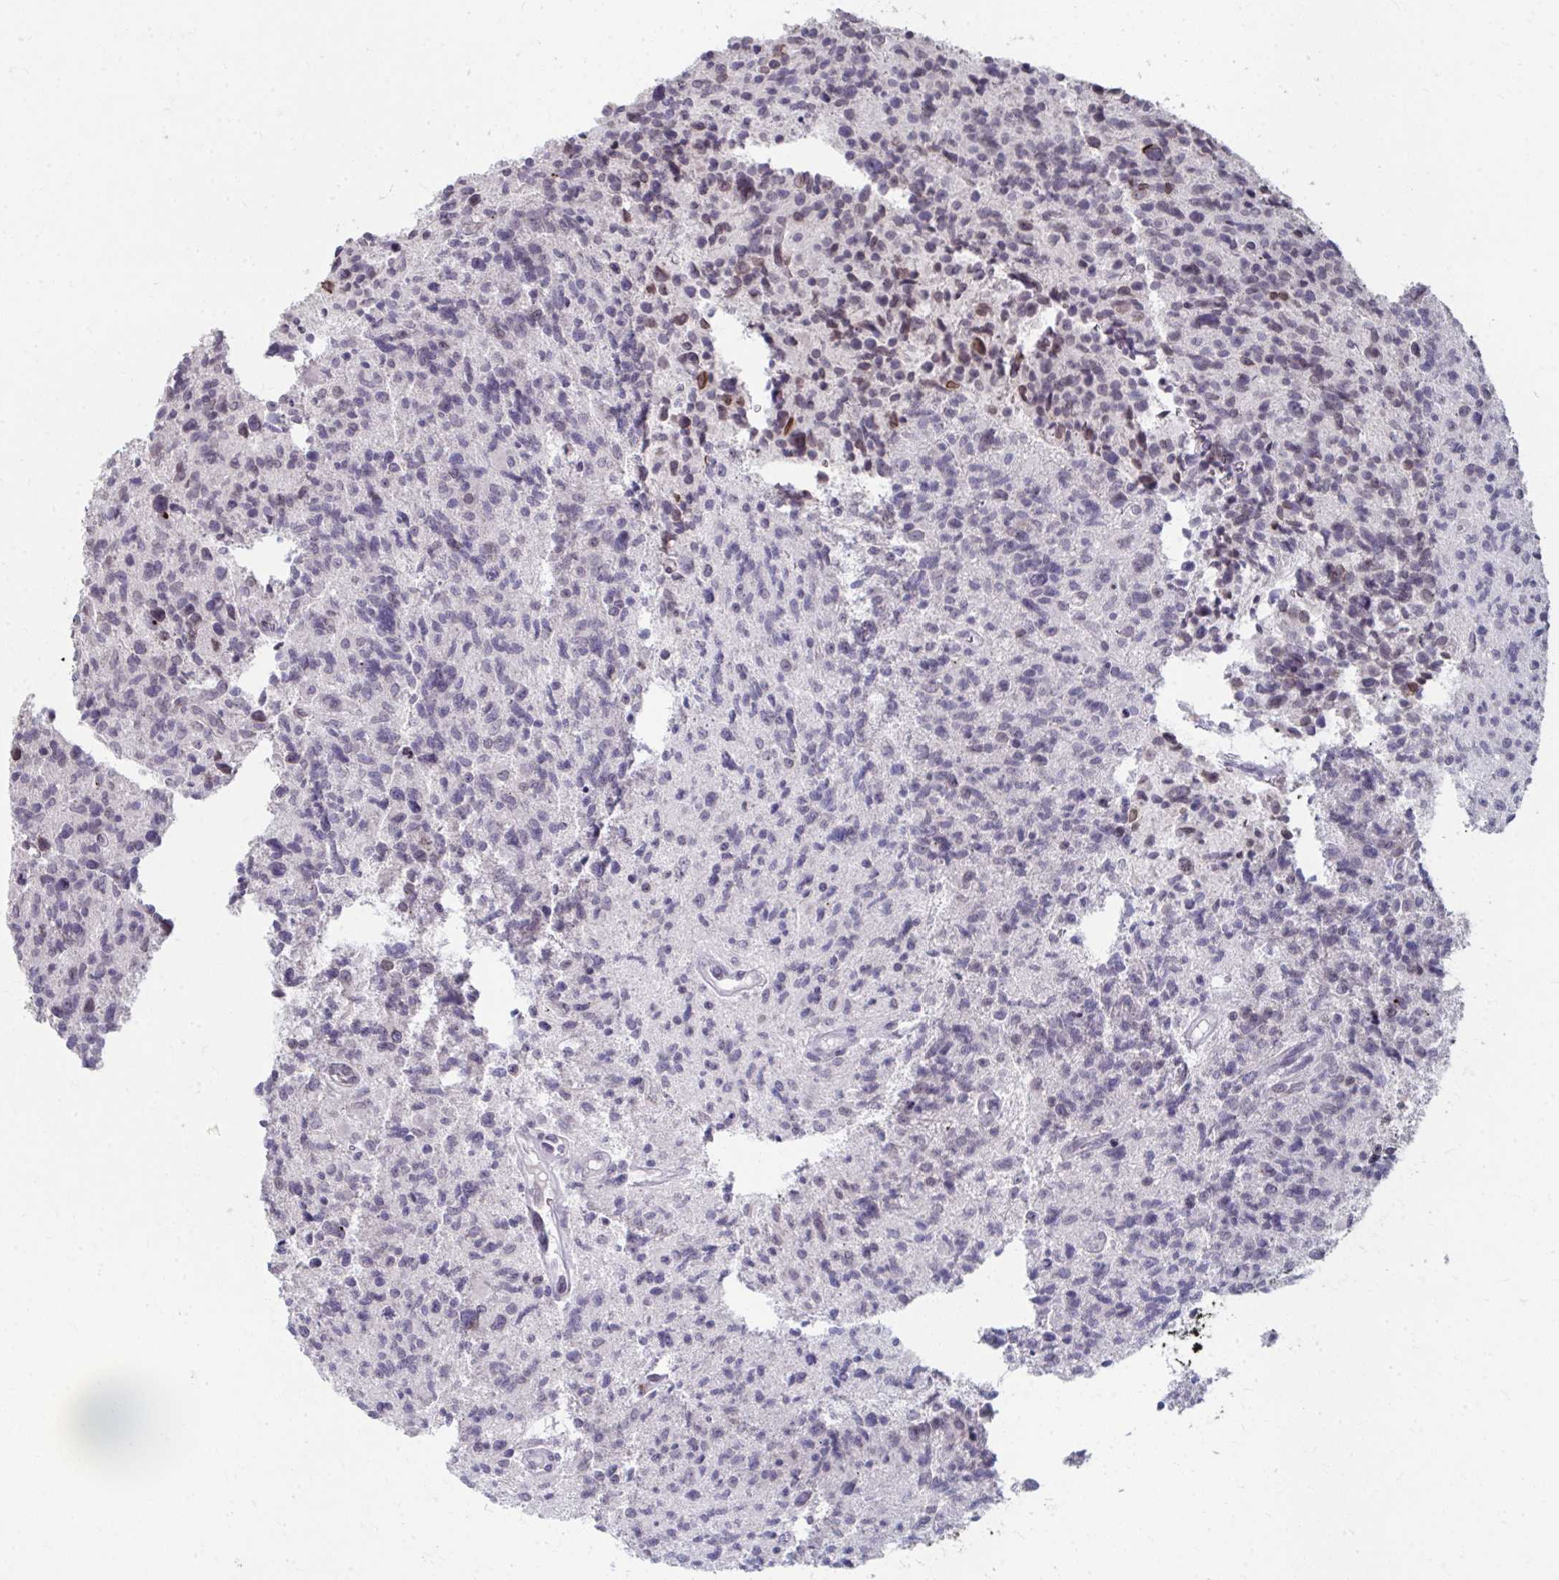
{"staining": {"intensity": "negative", "quantity": "none", "location": "none"}, "tissue": "glioma", "cell_type": "Tumor cells", "image_type": "cancer", "snomed": [{"axis": "morphology", "description": "Glioma, malignant, High grade"}, {"axis": "topography", "description": "Brain"}], "caption": "Tumor cells show no significant protein staining in glioma.", "gene": "NUP133", "patient": {"sex": "male", "age": 29}}